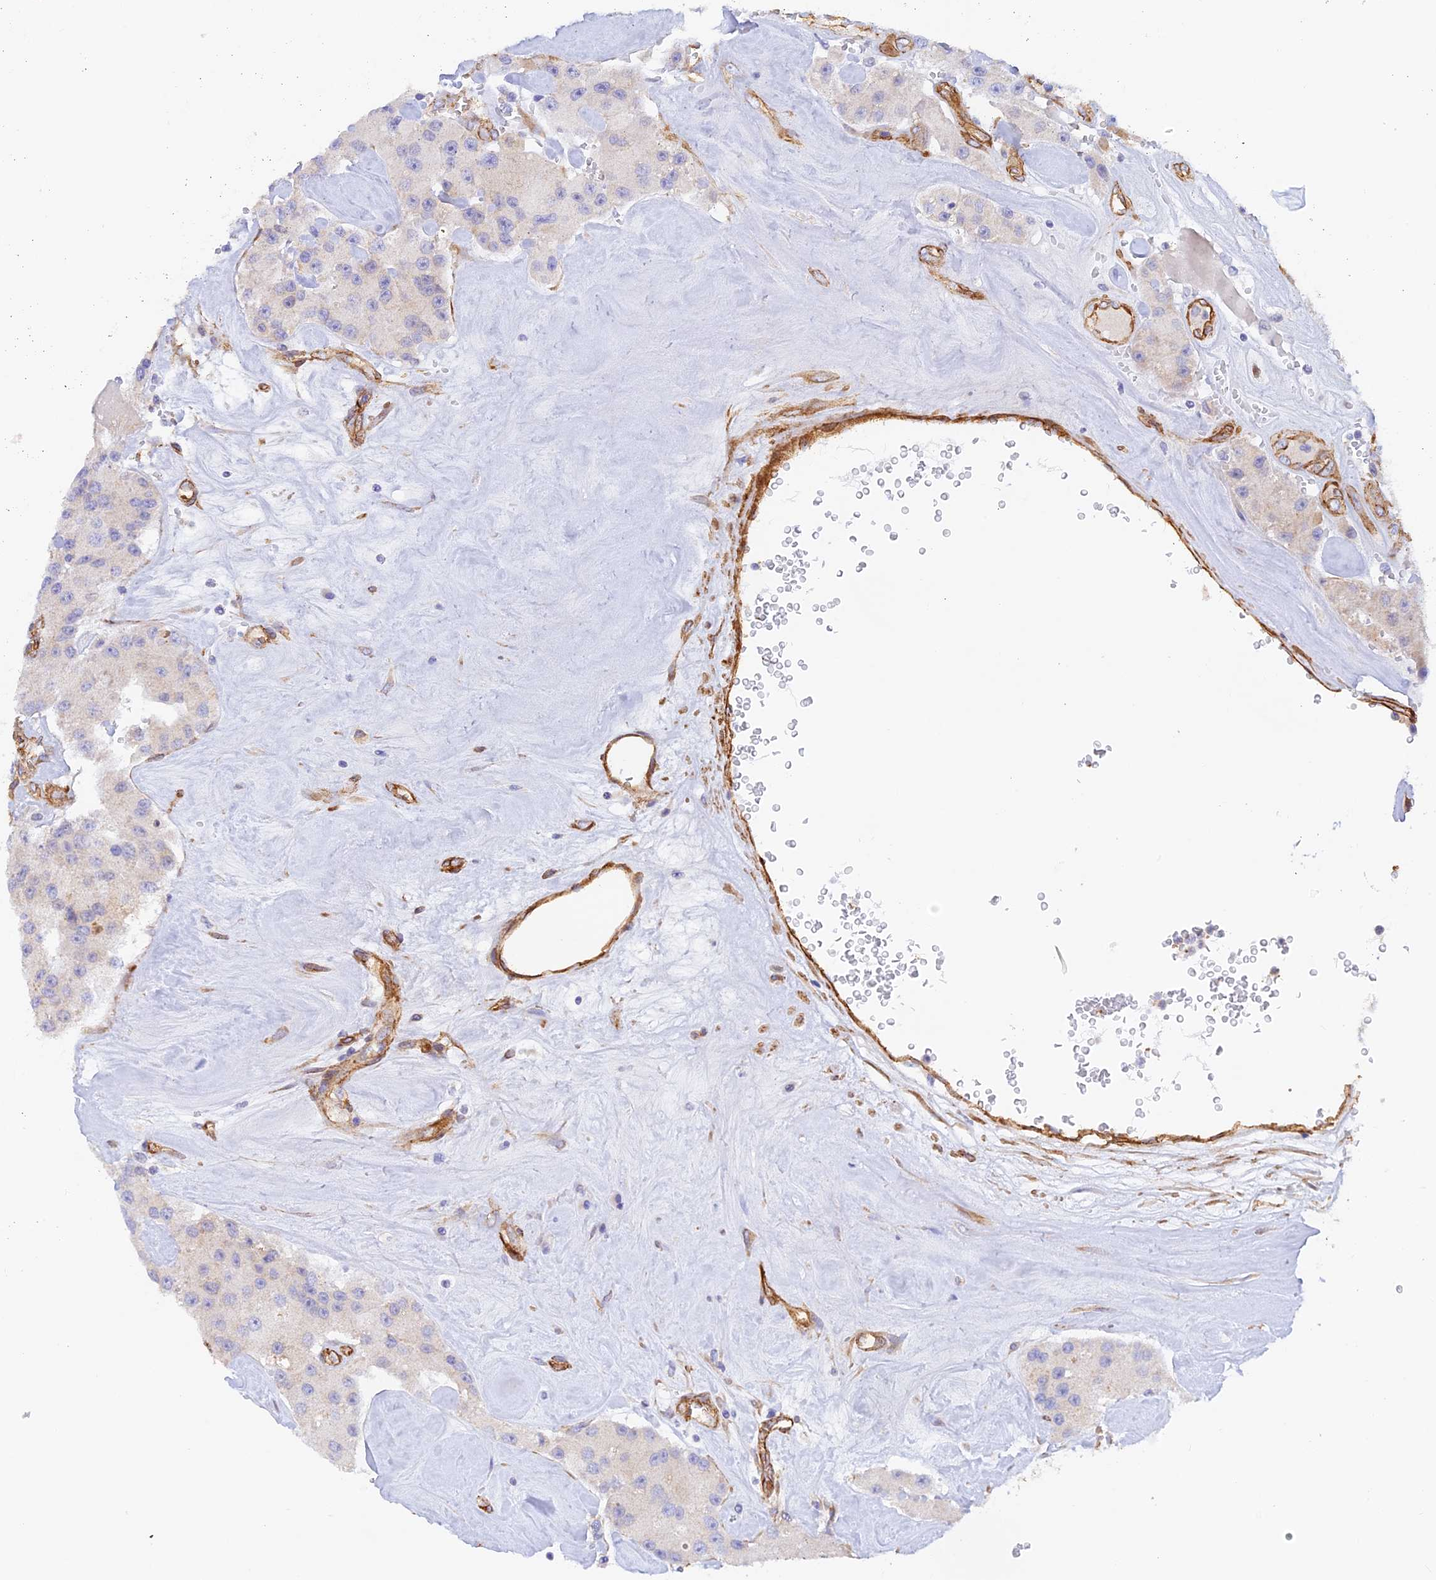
{"staining": {"intensity": "negative", "quantity": "none", "location": "none"}, "tissue": "carcinoid", "cell_type": "Tumor cells", "image_type": "cancer", "snomed": [{"axis": "morphology", "description": "Carcinoid, malignant, NOS"}, {"axis": "topography", "description": "Pancreas"}], "caption": "The image shows no significant expression in tumor cells of malignant carcinoid. (Stains: DAB (3,3'-diaminobenzidine) IHC with hematoxylin counter stain, Microscopy: brightfield microscopy at high magnification).", "gene": "MYO9A", "patient": {"sex": "male", "age": 41}}